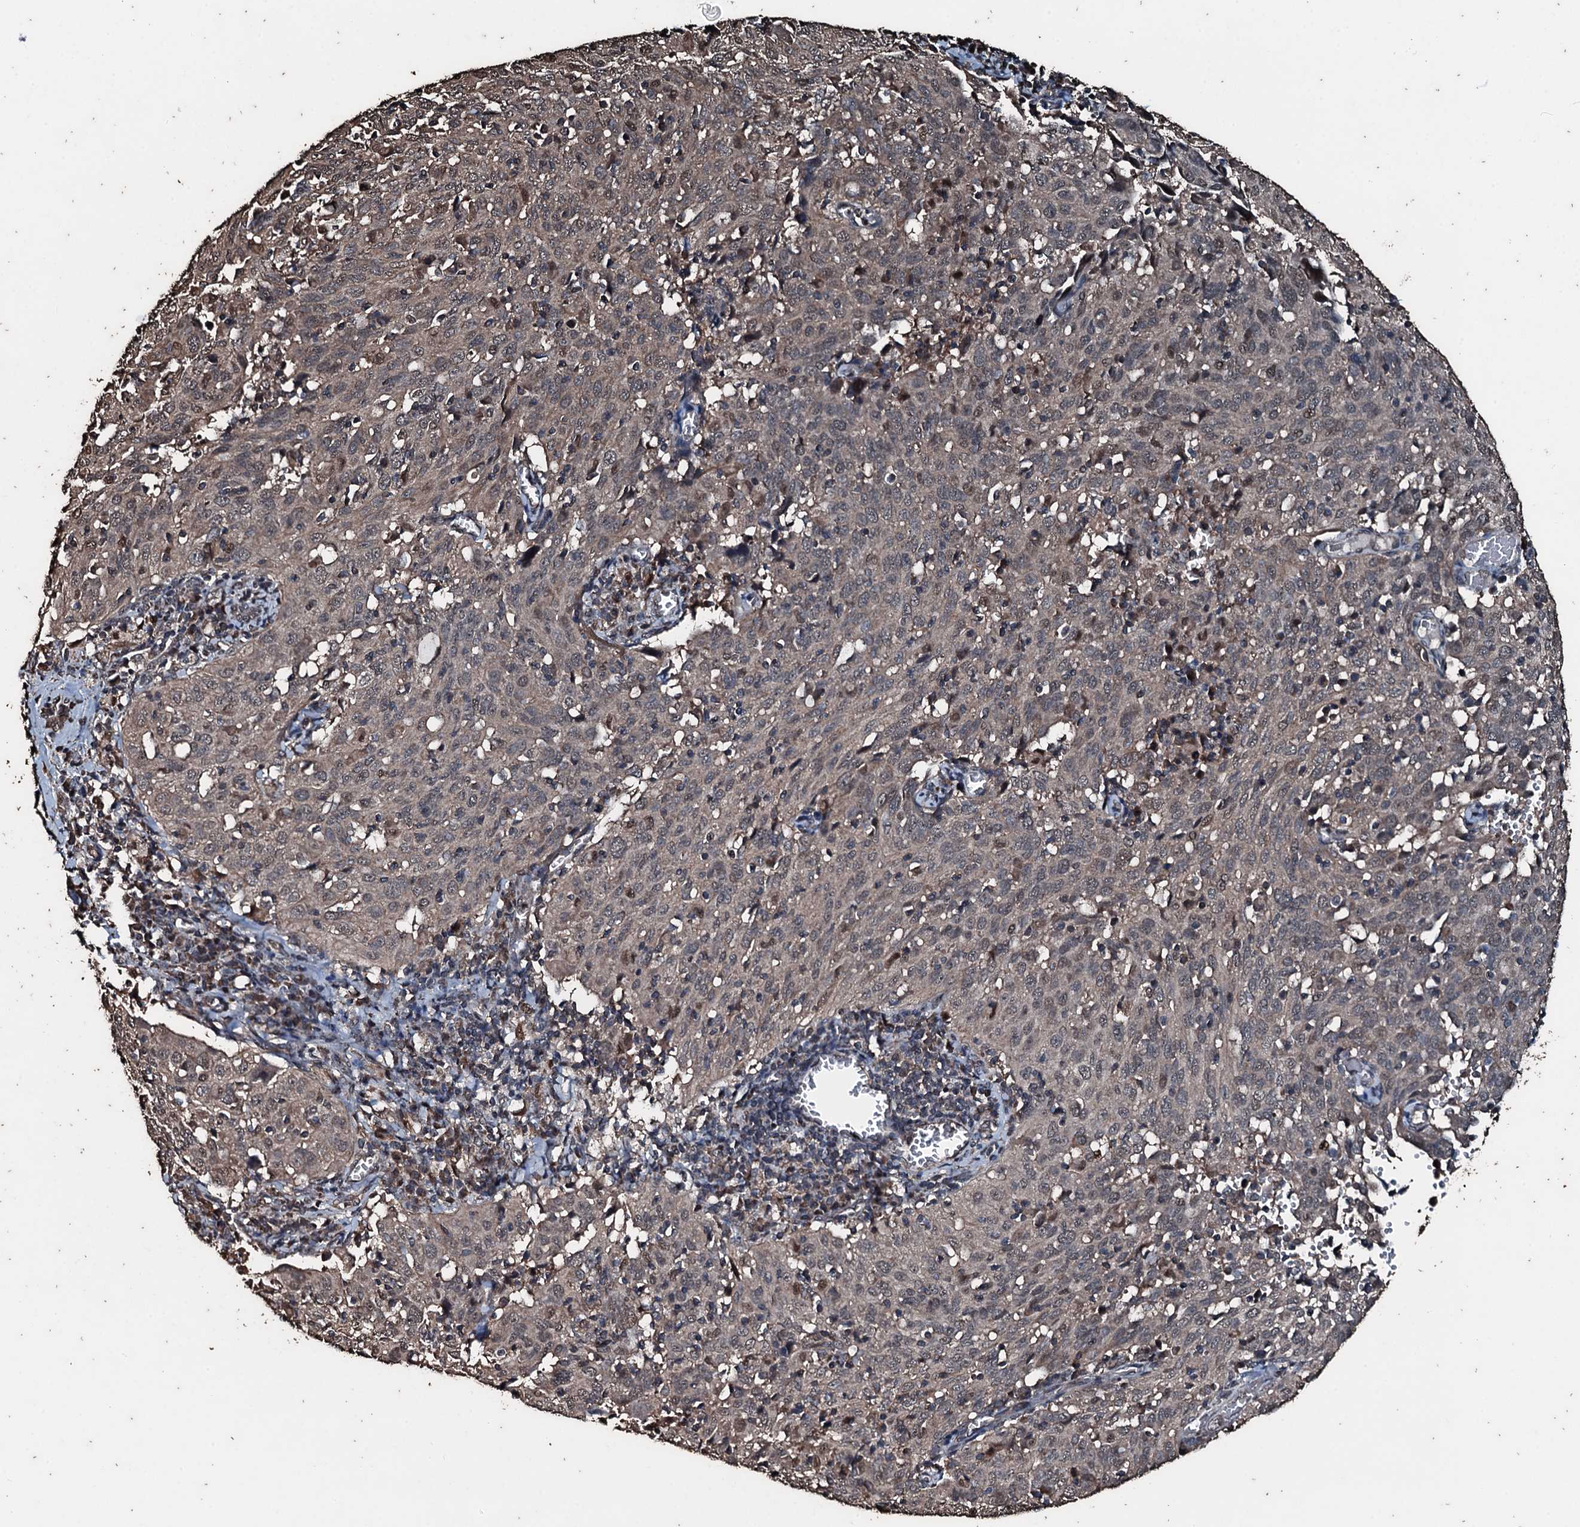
{"staining": {"intensity": "negative", "quantity": "none", "location": "none"}, "tissue": "cervical cancer", "cell_type": "Tumor cells", "image_type": "cancer", "snomed": [{"axis": "morphology", "description": "Squamous cell carcinoma, NOS"}, {"axis": "topography", "description": "Cervix"}], "caption": "Tumor cells show no significant staining in cervical squamous cell carcinoma.", "gene": "FAAP24", "patient": {"sex": "female", "age": 31}}